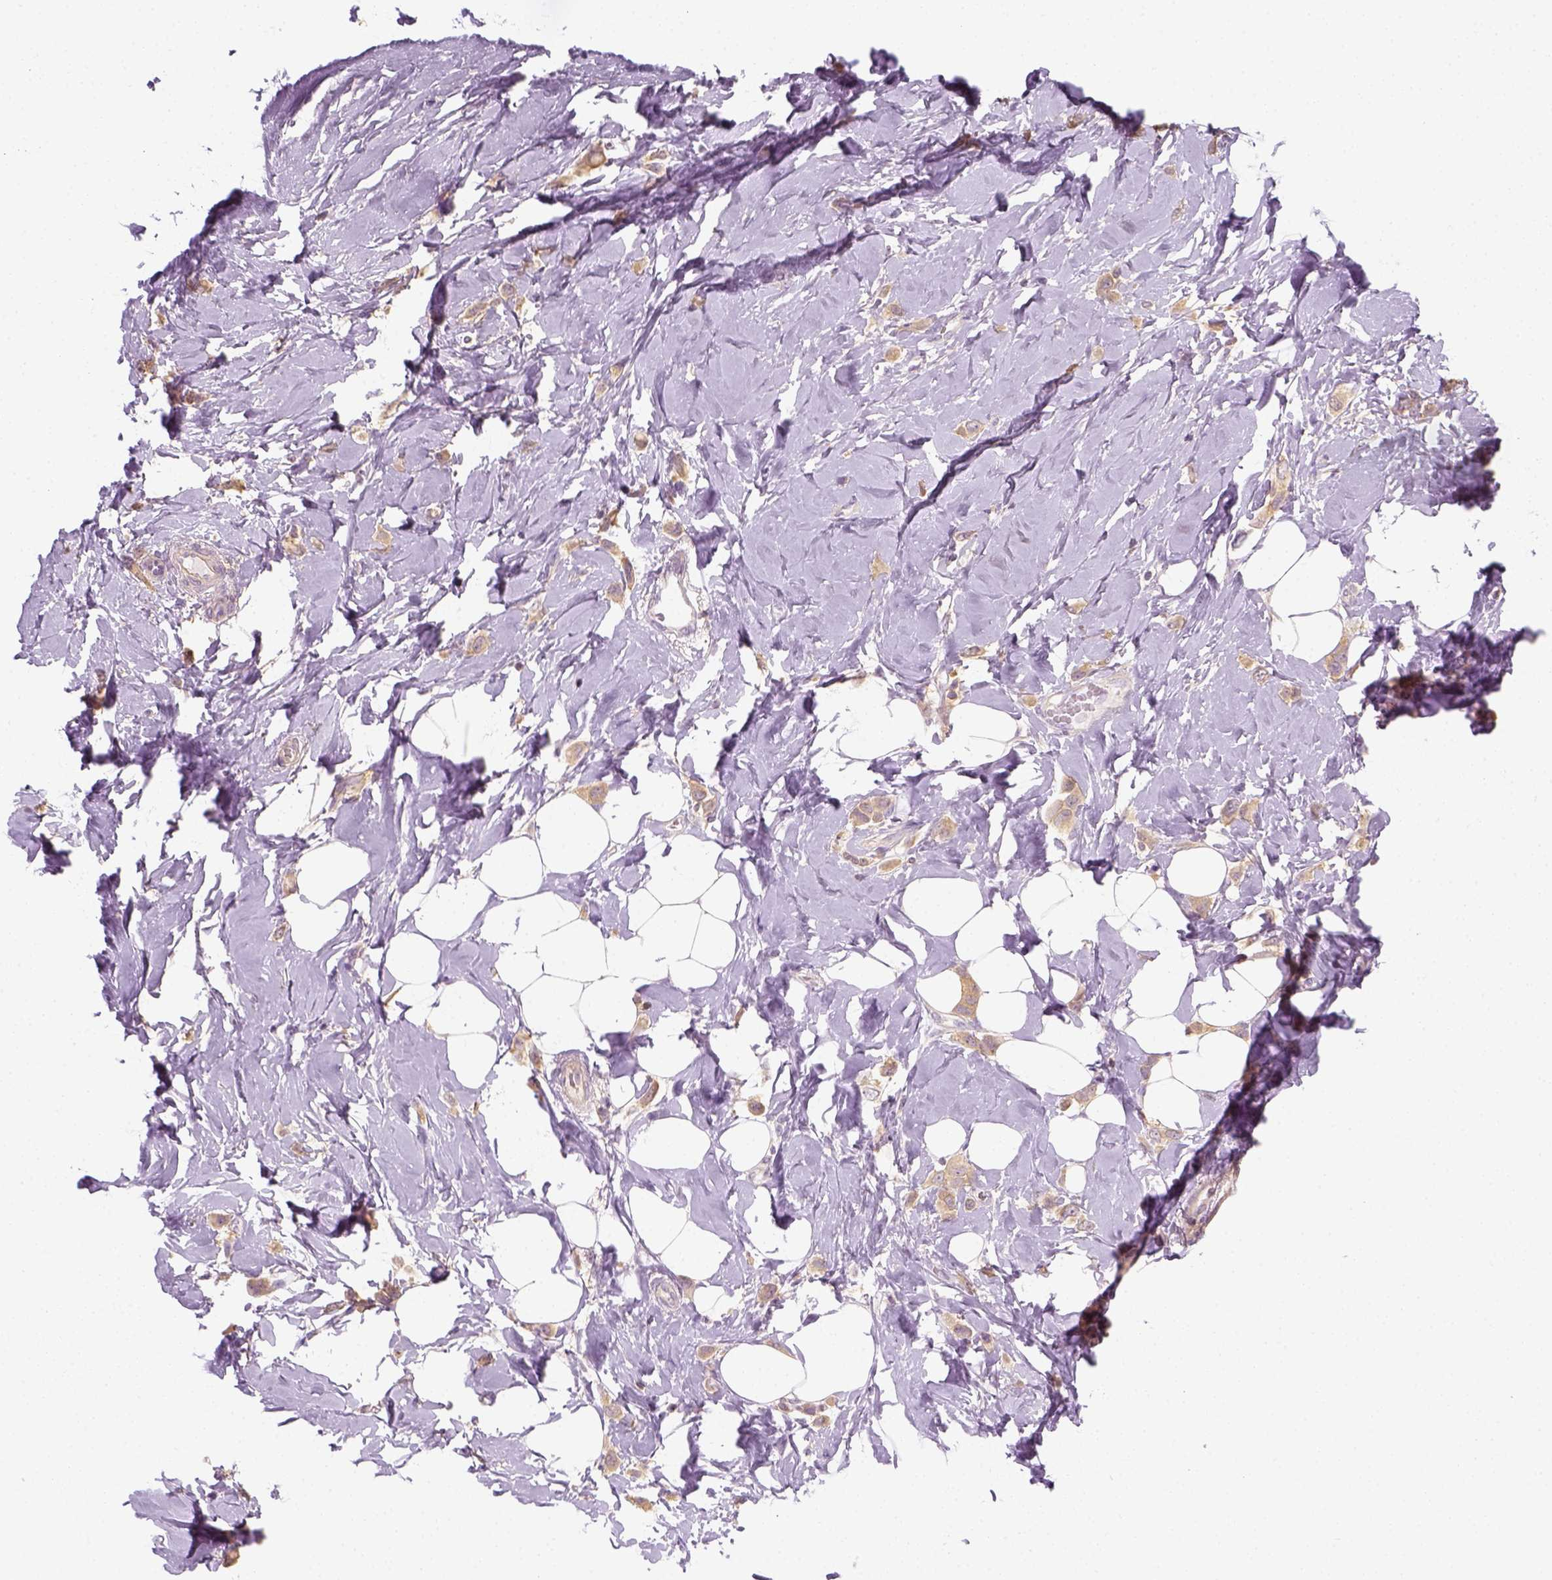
{"staining": {"intensity": "weak", "quantity": ">75%", "location": "cytoplasmic/membranous"}, "tissue": "breast cancer", "cell_type": "Tumor cells", "image_type": "cancer", "snomed": [{"axis": "morphology", "description": "Lobular carcinoma"}, {"axis": "topography", "description": "Breast"}], "caption": "The photomicrograph reveals staining of lobular carcinoma (breast), revealing weak cytoplasmic/membranous protein expression (brown color) within tumor cells.", "gene": "EPHB1", "patient": {"sex": "female", "age": 66}}